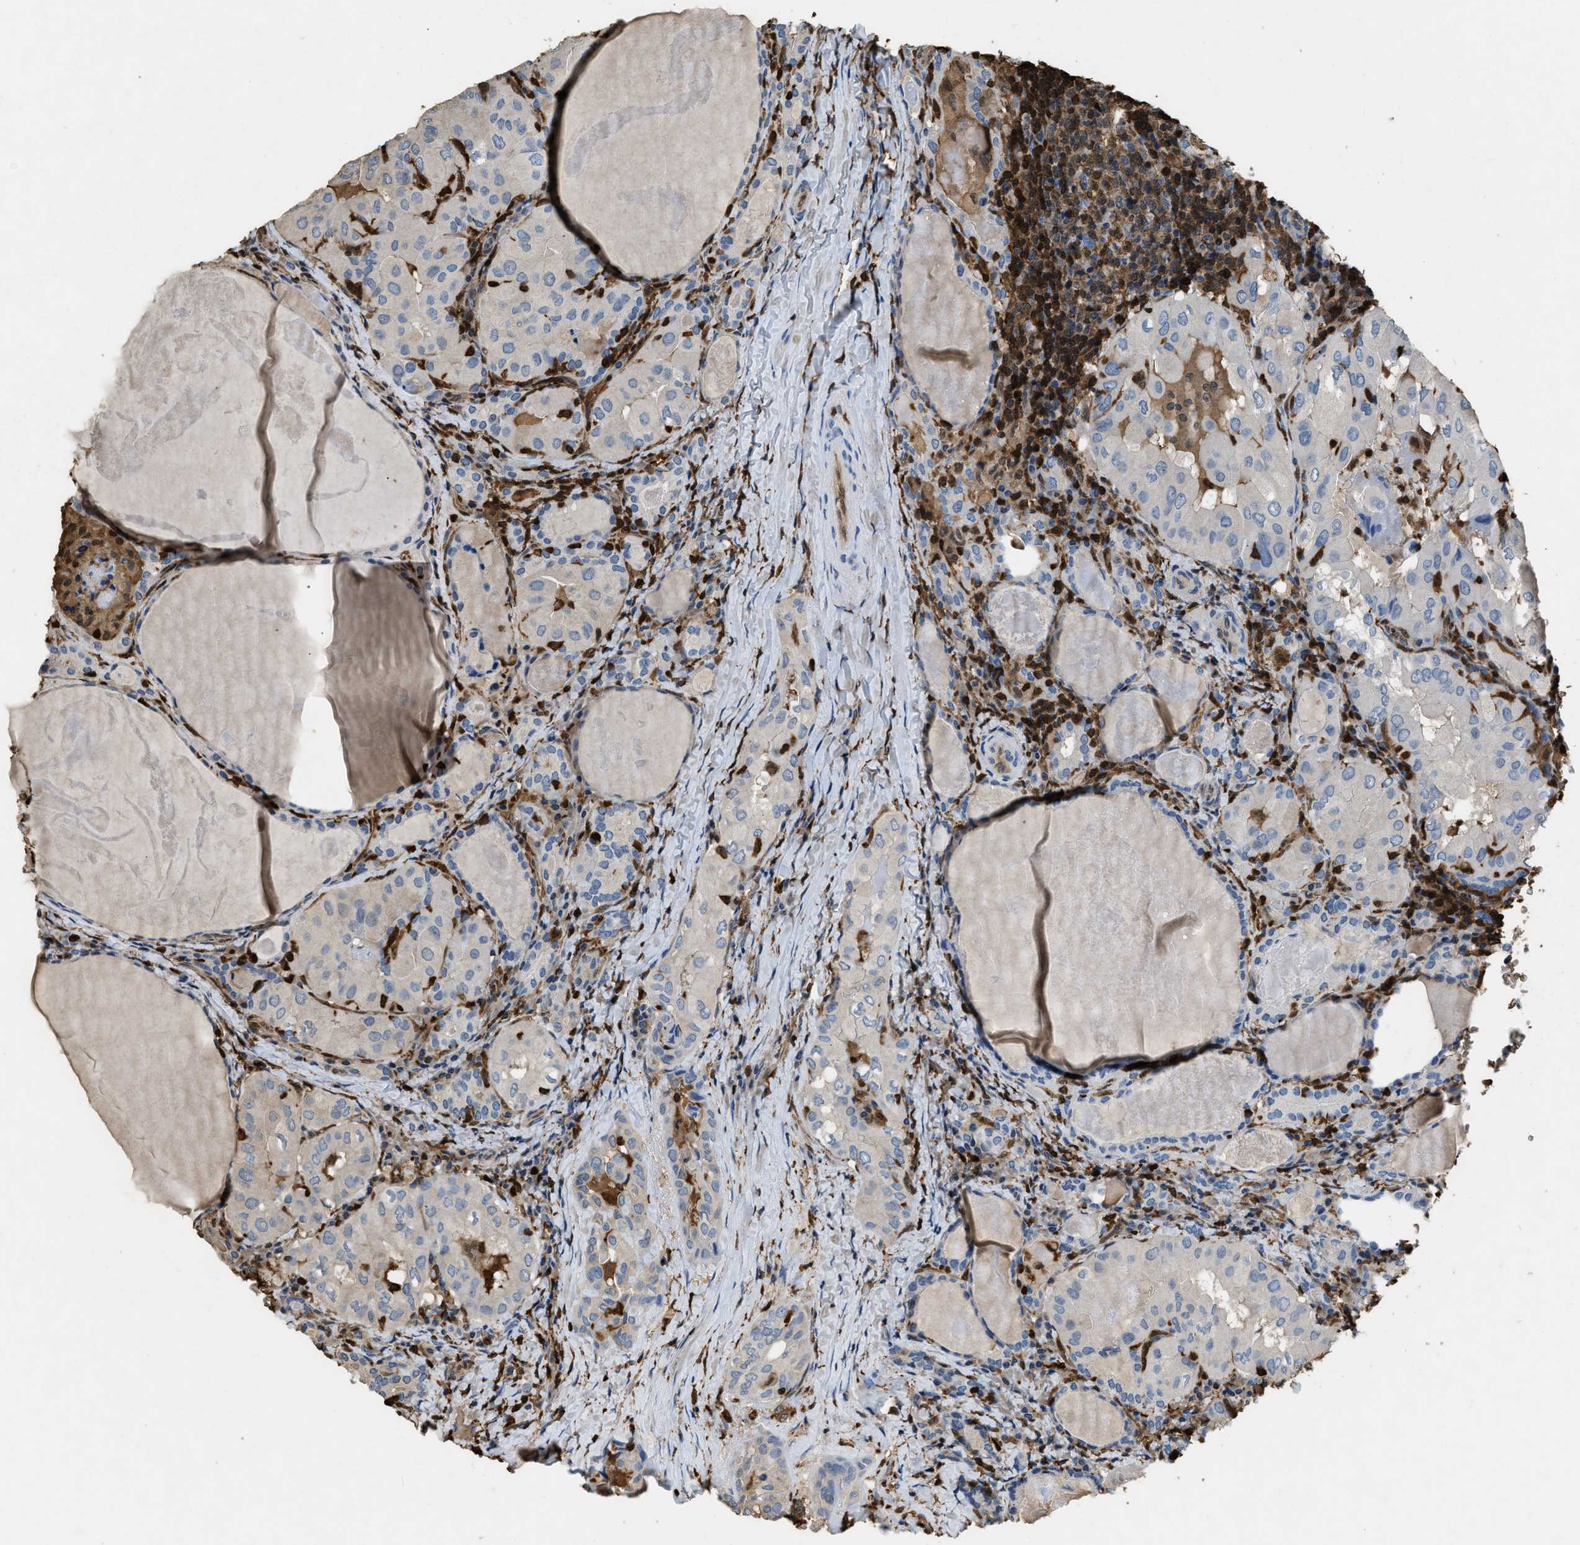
{"staining": {"intensity": "negative", "quantity": "none", "location": "none"}, "tissue": "thyroid cancer", "cell_type": "Tumor cells", "image_type": "cancer", "snomed": [{"axis": "morphology", "description": "Papillary adenocarcinoma, NOS"}, {"axis": "topography", "description": "Thyroid gland"}], "caption": "Immunohistochemical staining of human thyroid papillary adenocarcinoma shows no significant expression in tumor cells. (DAB (3,3'-diaminobenzidine) immunohistochemistry (IHC) with hematoxylin counter stain).", "gene": "ARHGDIB", "patient": {"sex": "female", "age": 42}}